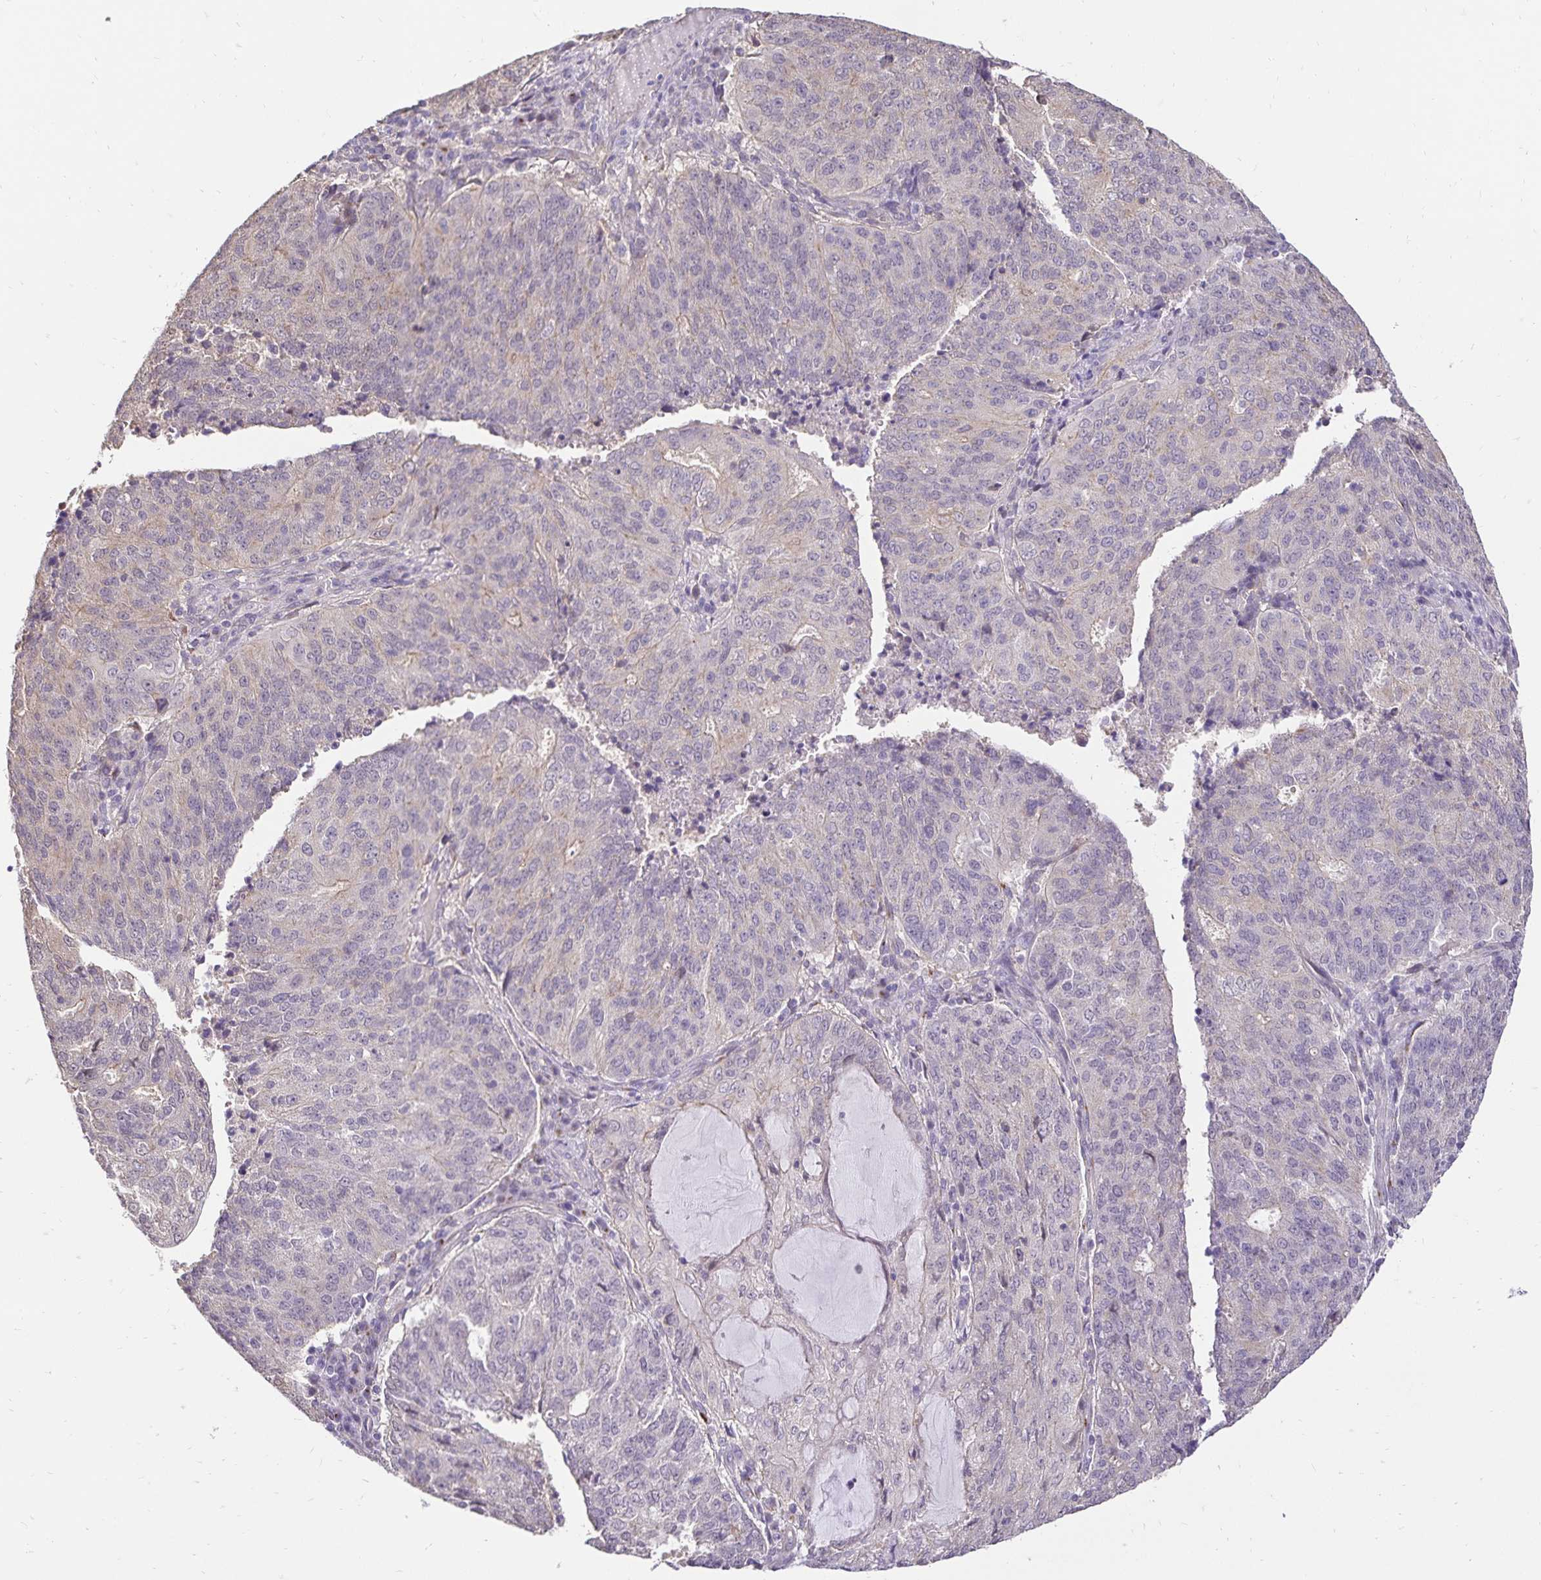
{"staining": {"intensity": "negative", "quantity": "none", "location": "none"}, "tissue": "endometrial cancer", "cell_type": "Tumor cells", "image_type": "cancer", "snomed": [{"axis": "morphology", "description": "Adenocarcinoma, NOS"}, {"axis": "topography", "description": "Endometrium"}], "caption": "Immunohistochemistry micrograph of human endometrial cancer (adenocarcinoma) stained for a protein (brown), which reveals no staining in tumor cells.", "gene": "SLC9A1", "patient": {"sex": "female", "age": 82}}